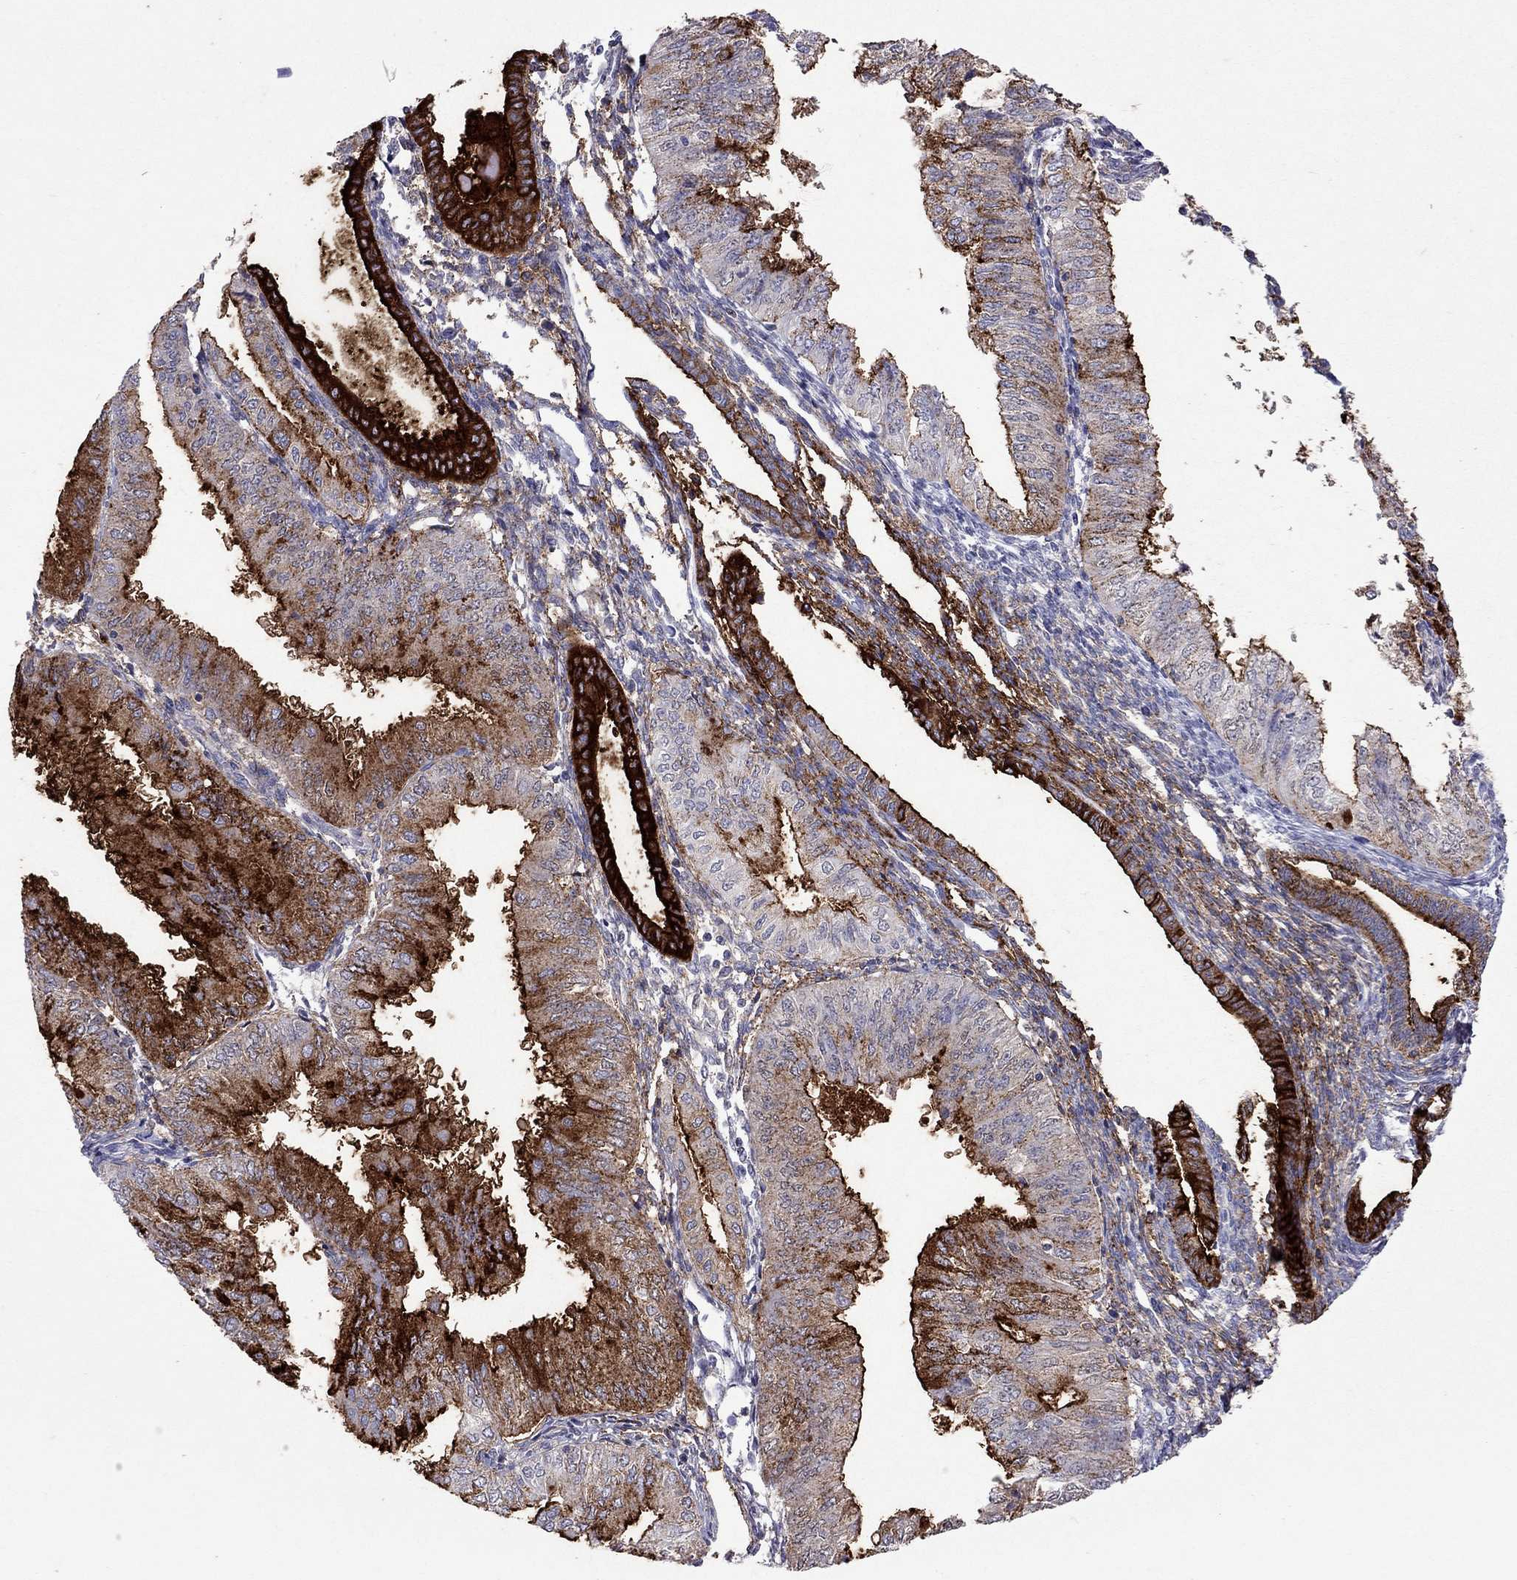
{"staining": {"intensity": "strong", "quantity": "25%-75%", "location": "cytoplasmic/membranous"}, "tissue": "endometrial cancer", "cell_type": "Tumor cells", "image_type": "cancer", "snomed": [{"axis": "morphology", "description": "Adenocarcinoma, NOS"}, {"axis": "topography", "description": "Endometrium"}], "caption": "Adenocarcinoma (endometrial) tissue shows strong cytoplasmic/membranous positivity in approximately 25%-75% of tumor cells The staining was performed using DAB (3,3'-diaminobenzidine), with brown indicating positive protein expression. Nuclei are stained blue with hematoxylin.", "gene": "MUC16", "patient": {"sex": "female", "age": 53}}